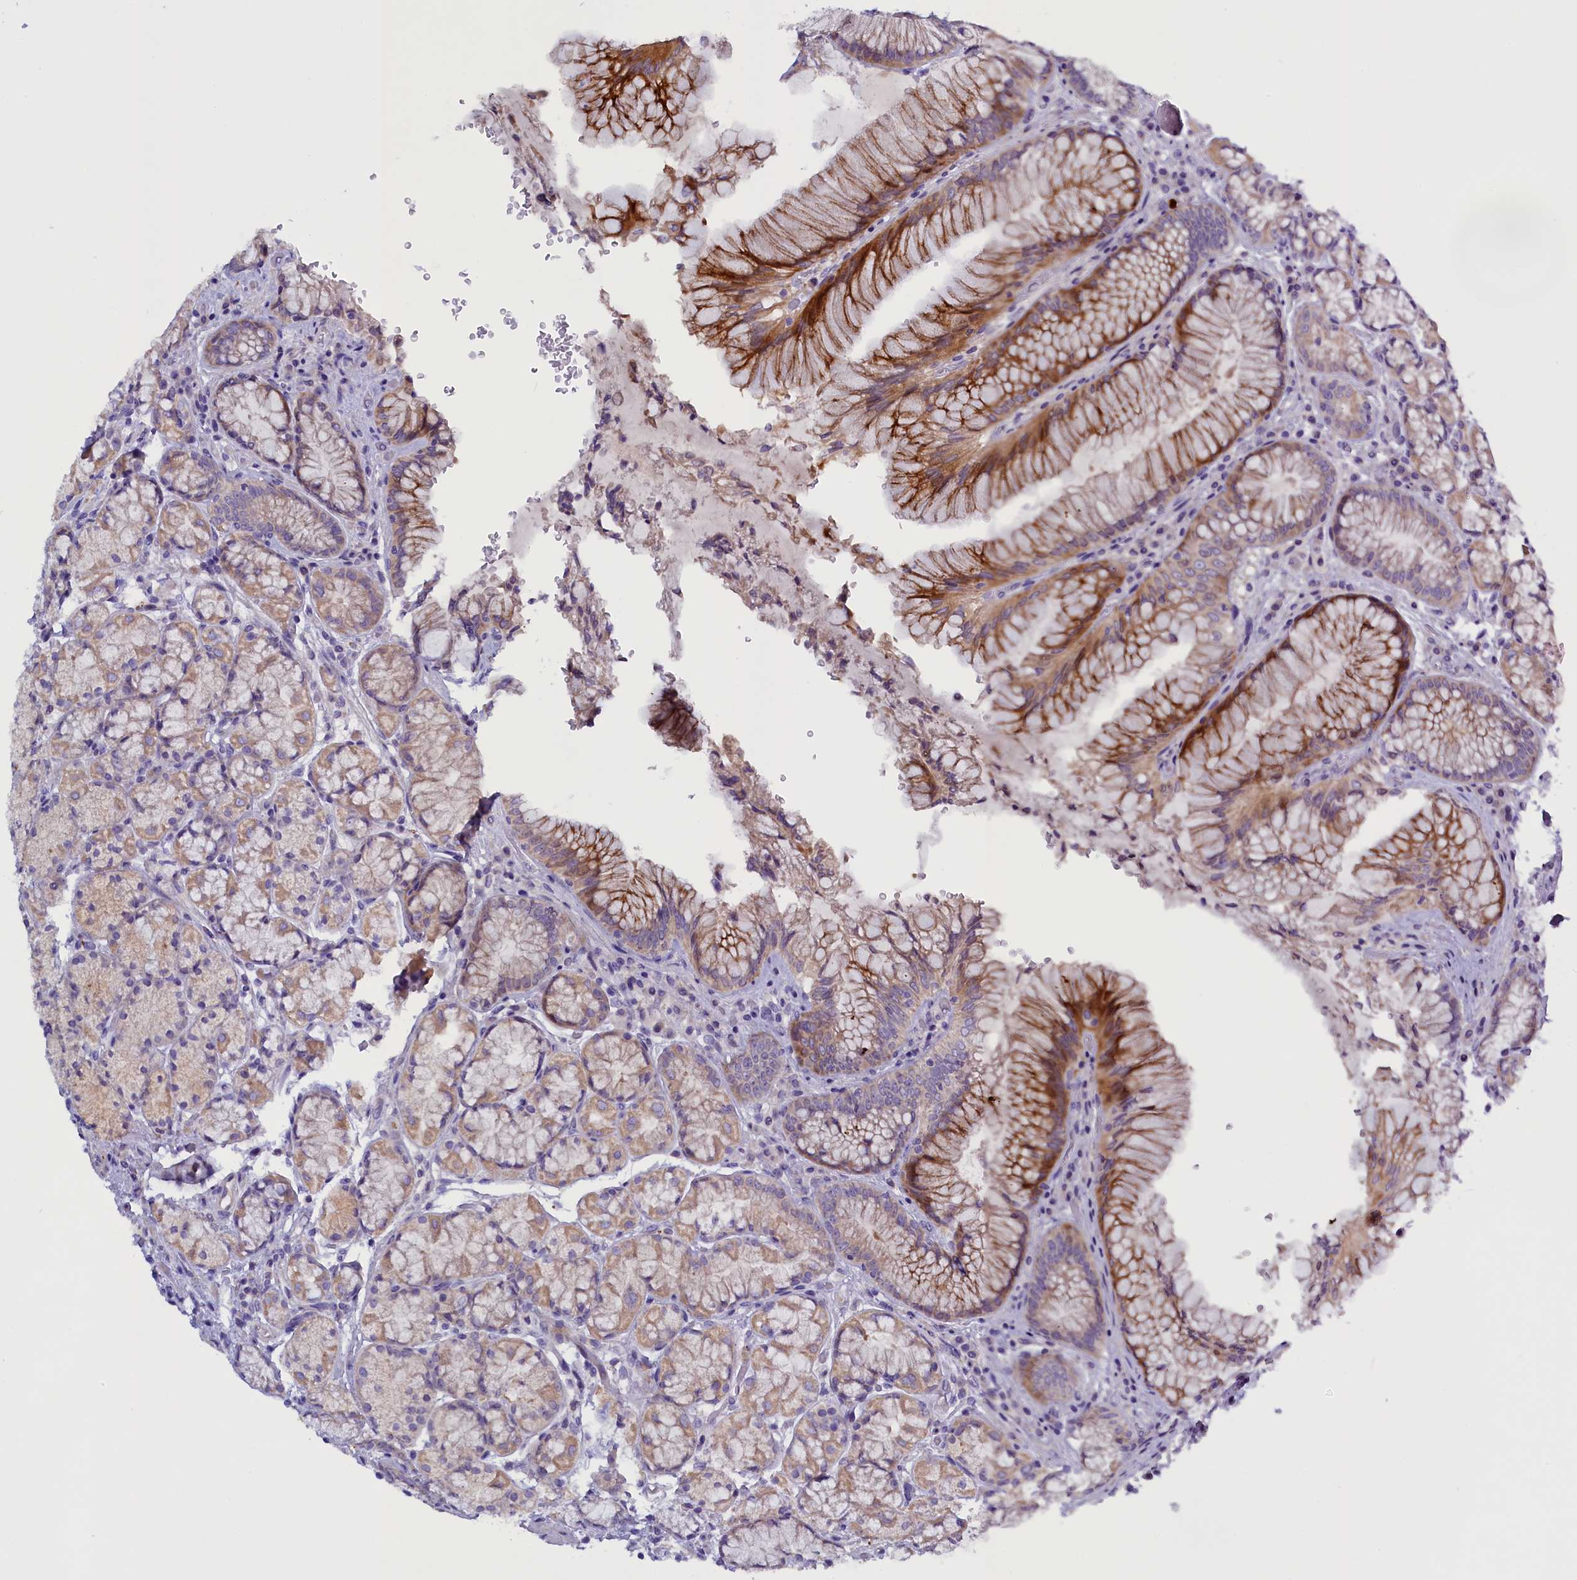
{"staining": {"intensity": "moderate", "quantity": "25%-75%", "location": "cytoplasmic/membranous"}, "tissue": "stomach", "cell_type": "Glandular cells", "image_type": "normal", "snomed": [{"axis": "morphology", "description": "Normal tissue, NOS"}, {"axis": "topography", "description": "Stomach"}], "caption": "Immunohistochemical staining of unremarkable stomach reveals 25%-75% levels of moderate cytoplasmic/membranous protein staining in approximately 25%-75% of glandular cells. (IHC, brightfield microscopy, high magnification).", "gene": "RTTN", "patient": {"sex": "male", "age": 63}}